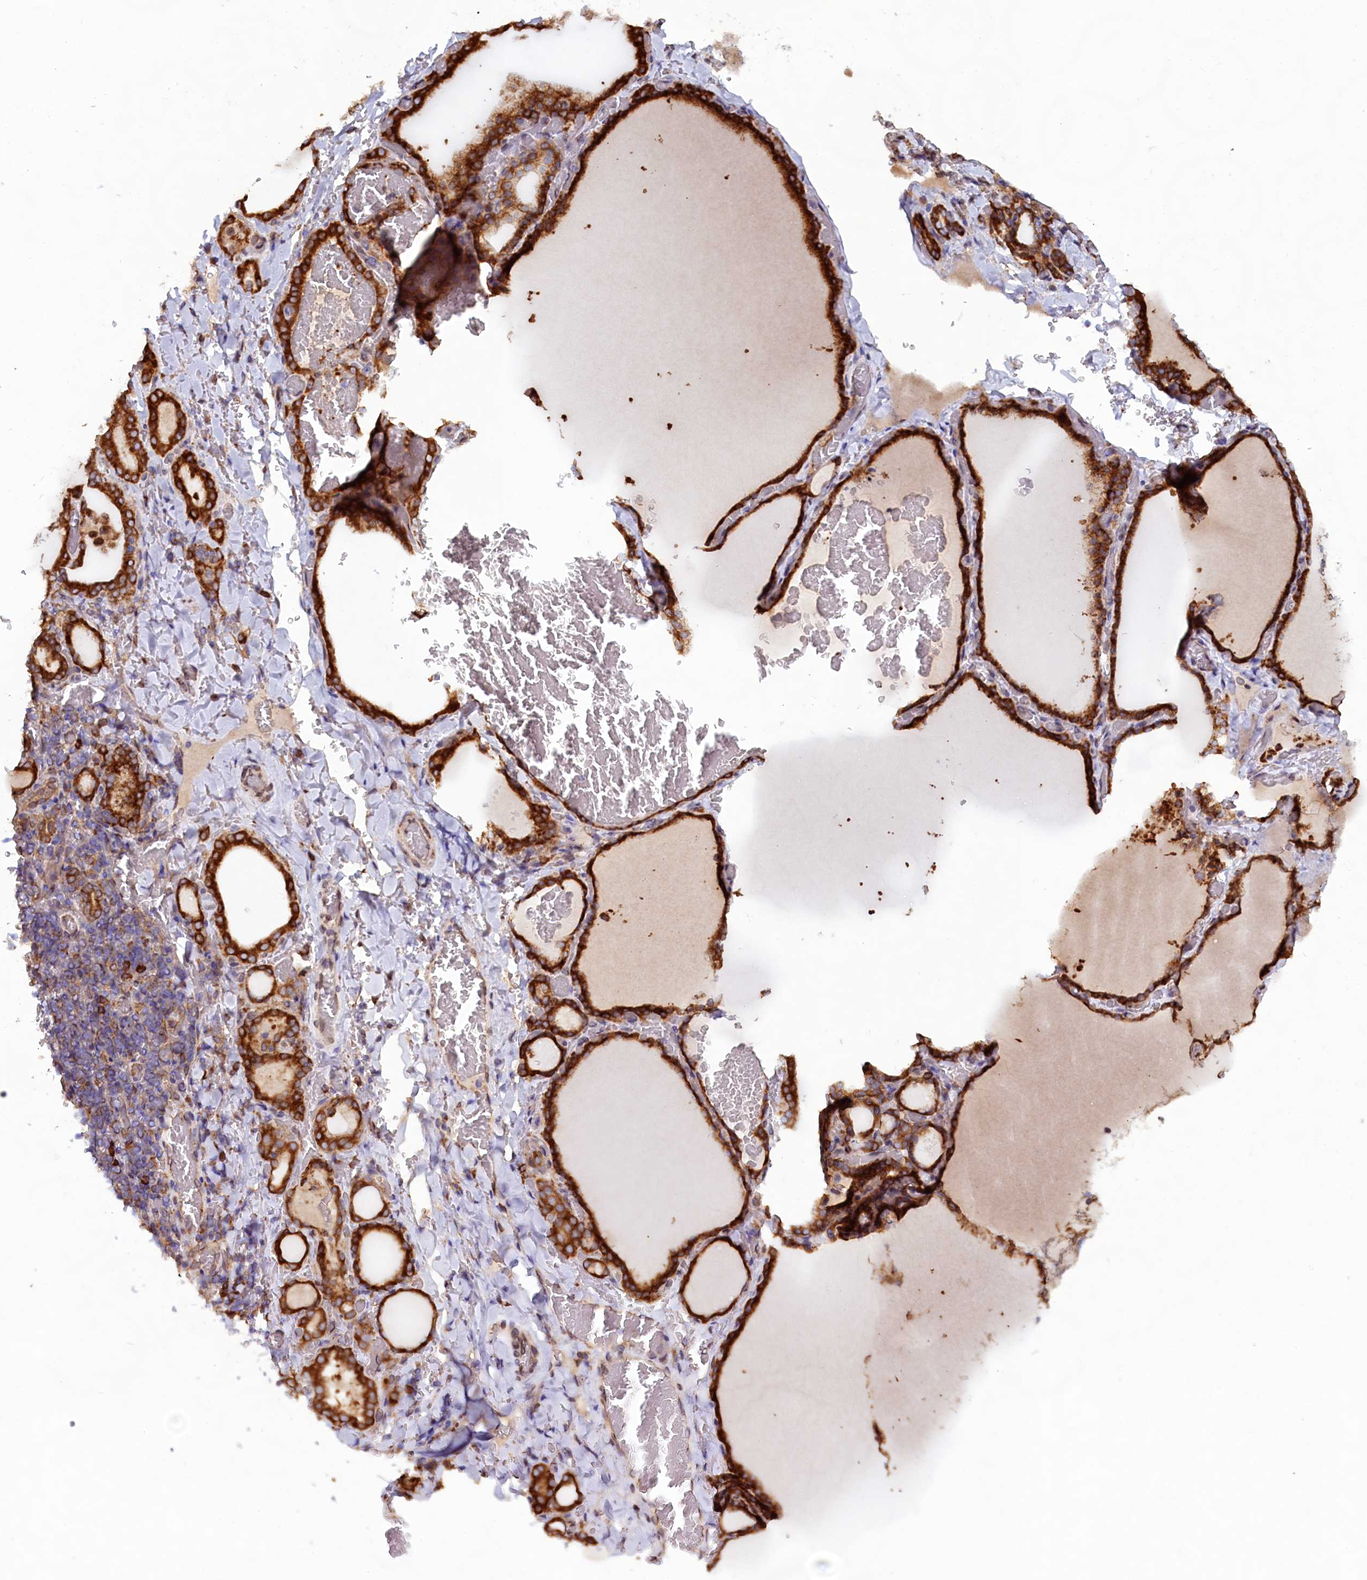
{"staining": {"intensity": "strong", "quantity": ">75%", "location": "cytoplasmic/membranous"}, "tissue": "thyroid gland", "cell_type": "Glandular cells", "image_type": "normal", "snomed": [{"axis": "morphology", "description": "Normal tissue, NOS"}, {"axis": "topography", "description": "Thyroid gland"}], "caption": "Immunohistochemical staining of unremarkable thyroid gland shows strong cytoplasmic/membranous protein expression in approximately >75% of glandular cells.", "gene": "TBC1D19", "patient": {"sex": "female", "age": 39}}